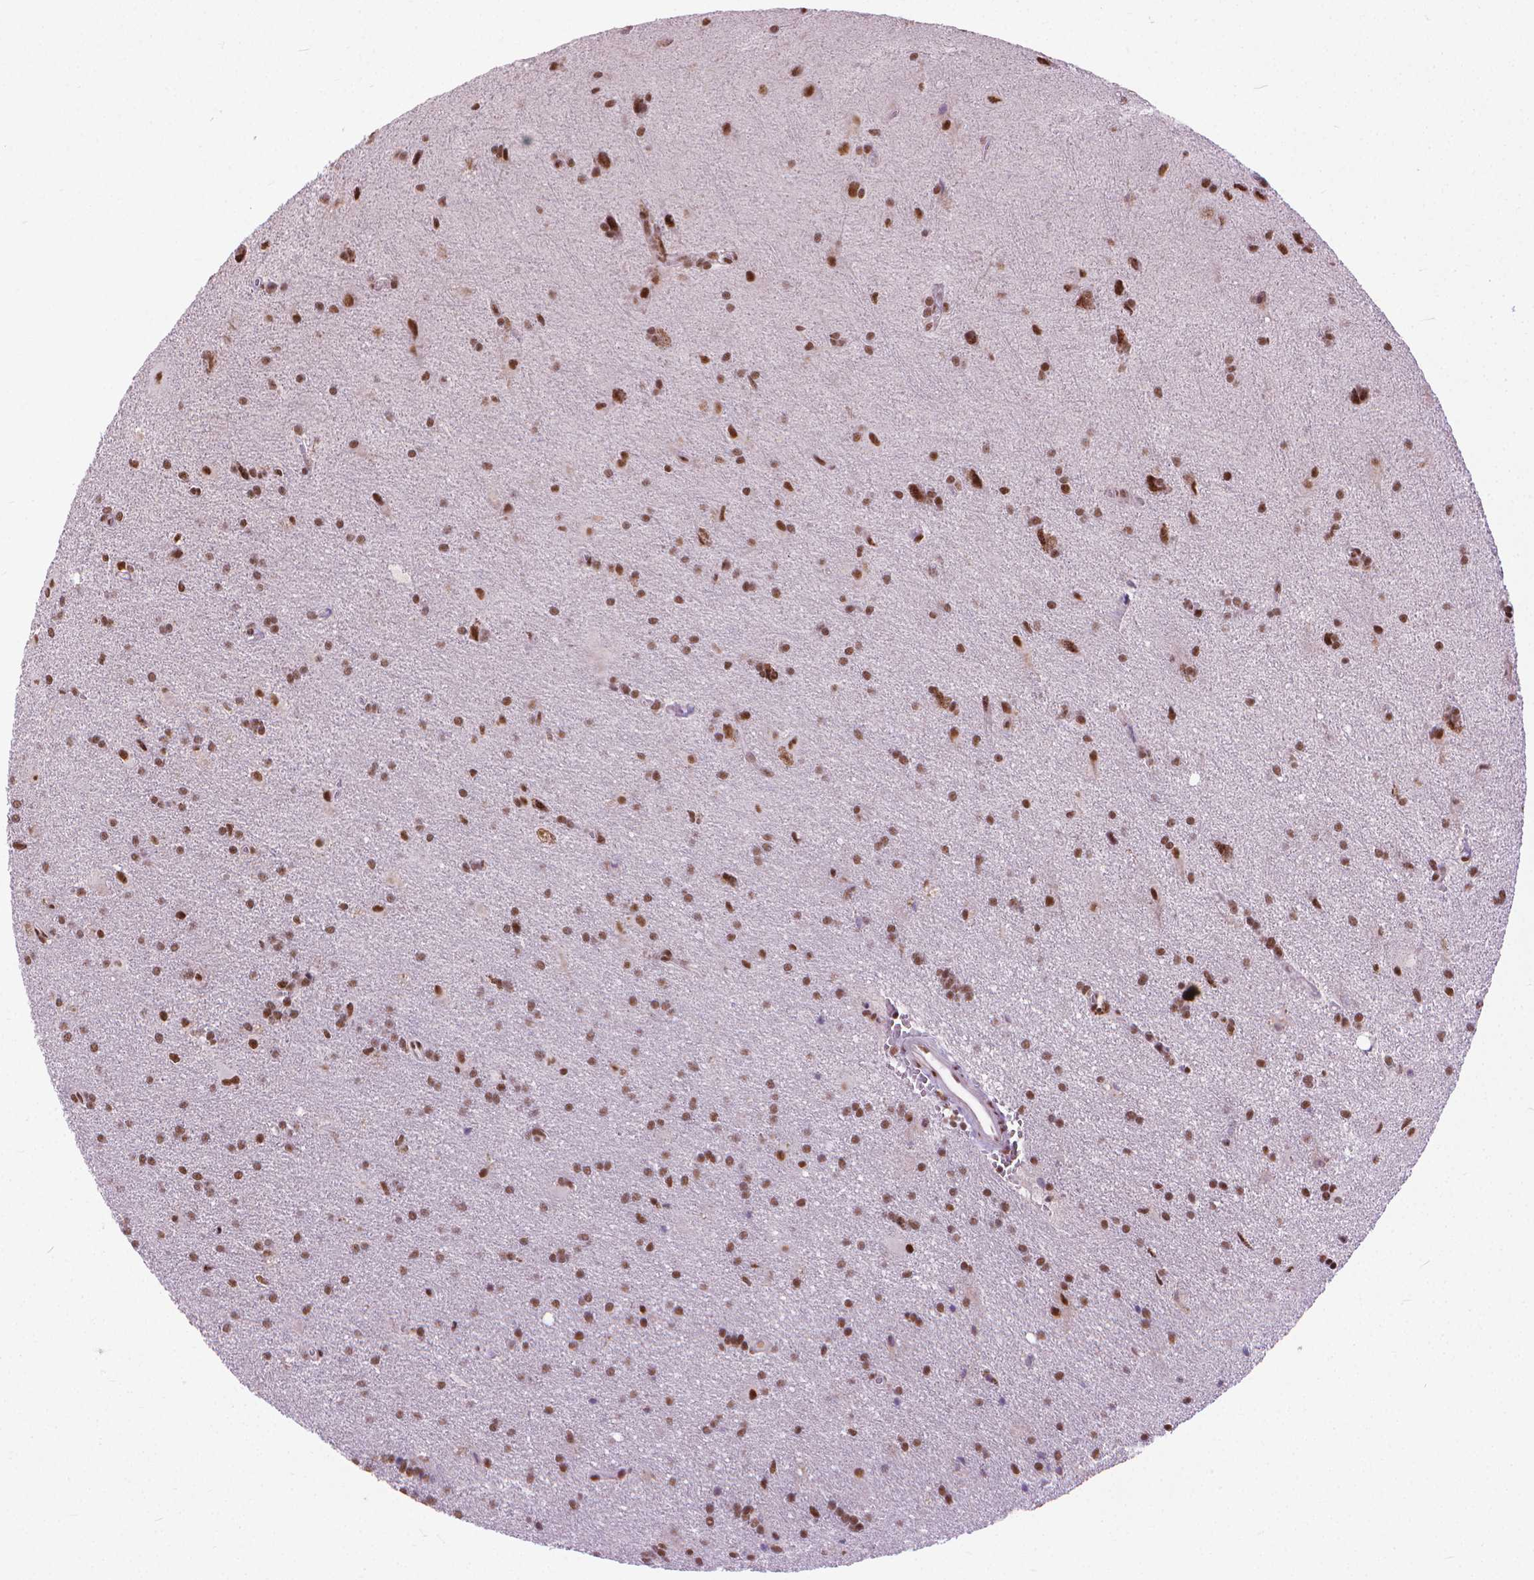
{"staining": {"intensity": "moderate", "quantity": ">75%", "location": "nuclear"}, "tissue": "glioma", "cell_type": "Tumor cells", "image_type": "cancer", "snomed": [{"axis": "morphology", "description": "Glioma, malignant, Low grade"}, {"axis": "topography", "description": "Brain"}], "caption": "This is a photomicrograph of IHC staining of glioma, which shows moderate positivity in the nuclear of tumor cells.", "gene": "AKAP8", "patient": {"sex": "male", "age": 58}}